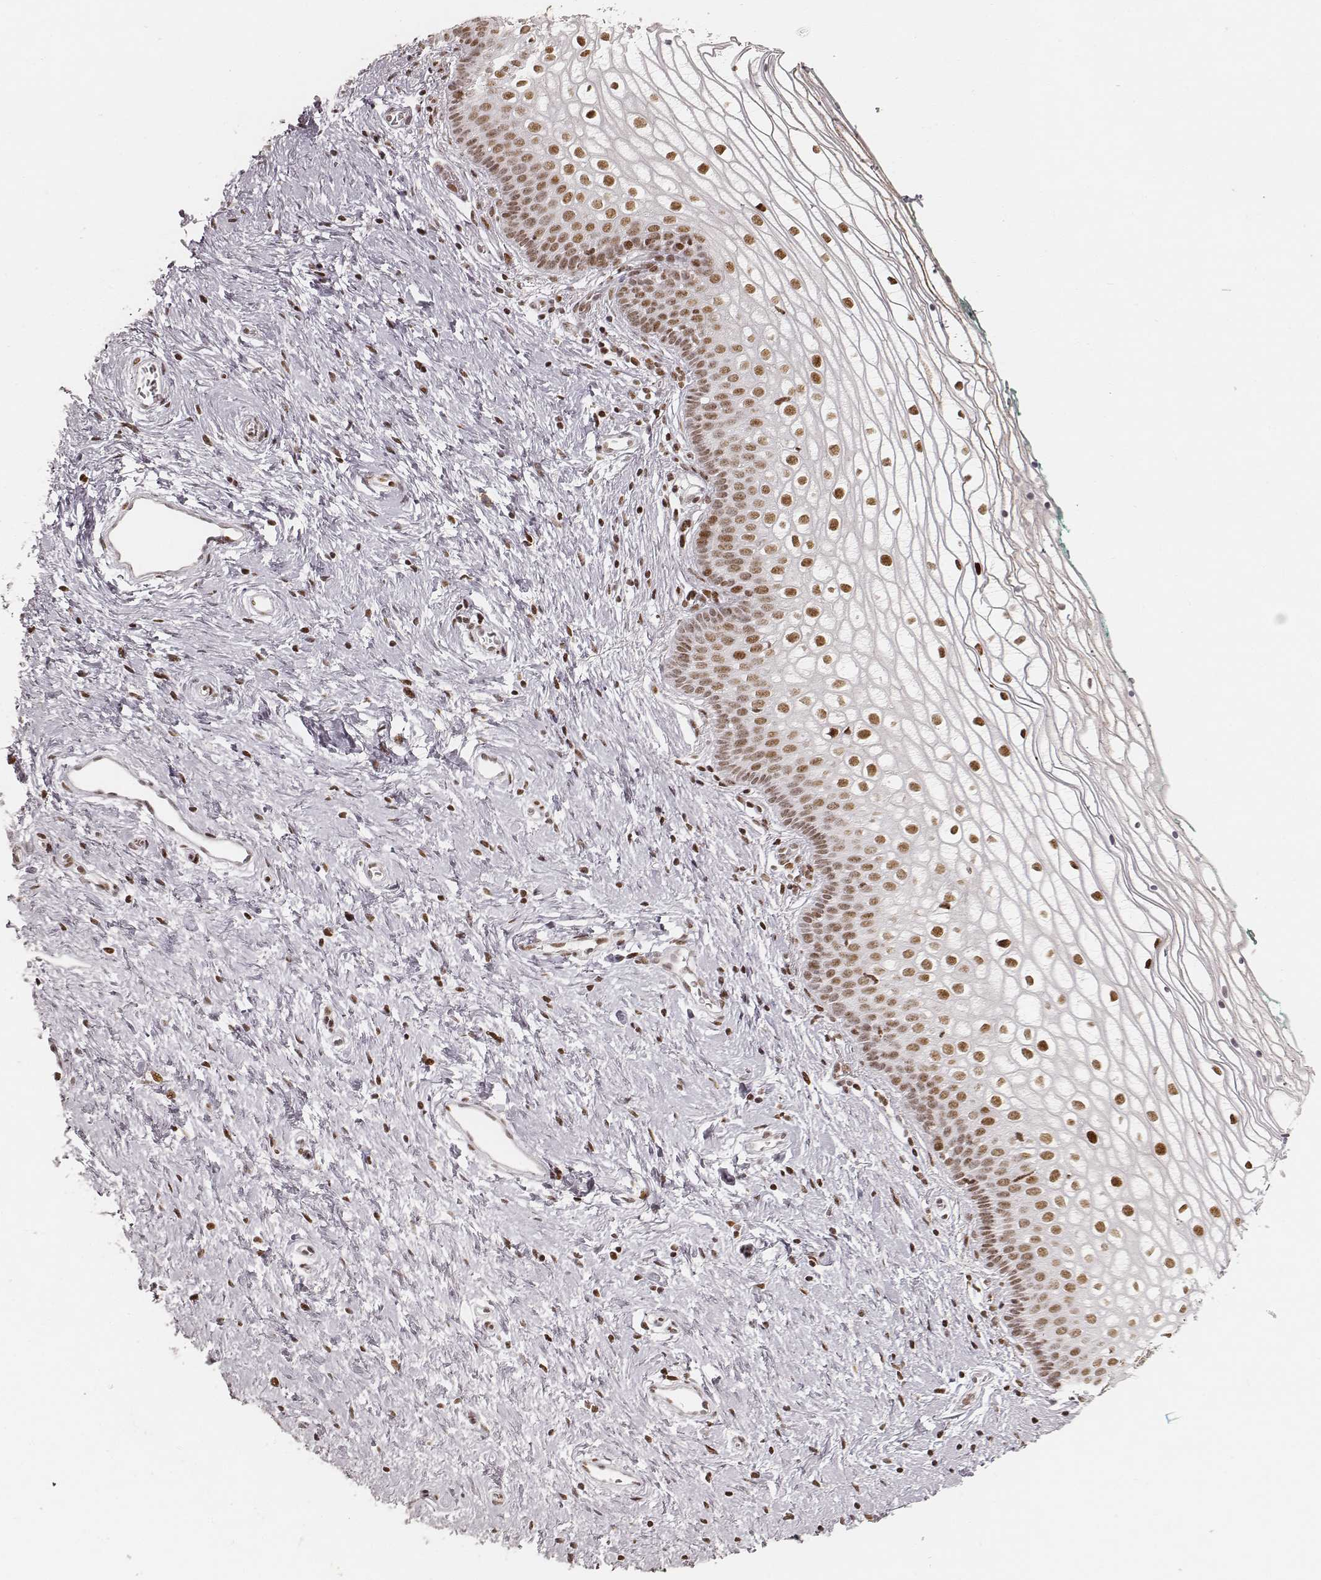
{"staining": {"intensity": "moderate", "quantity": ">75%", "location": "nuclear"}, "tissue": "vagina", "cell_type": "Squamous epithelial cells", "image_type": "normal", "snomed": [{"axis": "morphology", "description": "Normal tissue, NOS"}, {"axis": "topography", "description": "Vagina"}], "caption": "Immunohistochemistry (IHC) micrograph of normal vagina stained for a protein (brown), which exhibits medium levels of moderate nuclear staining in about >75% of squamous epithelial cells.", "gene": "HNRNPC", "patient": {"sex": "female", "age": 36}}